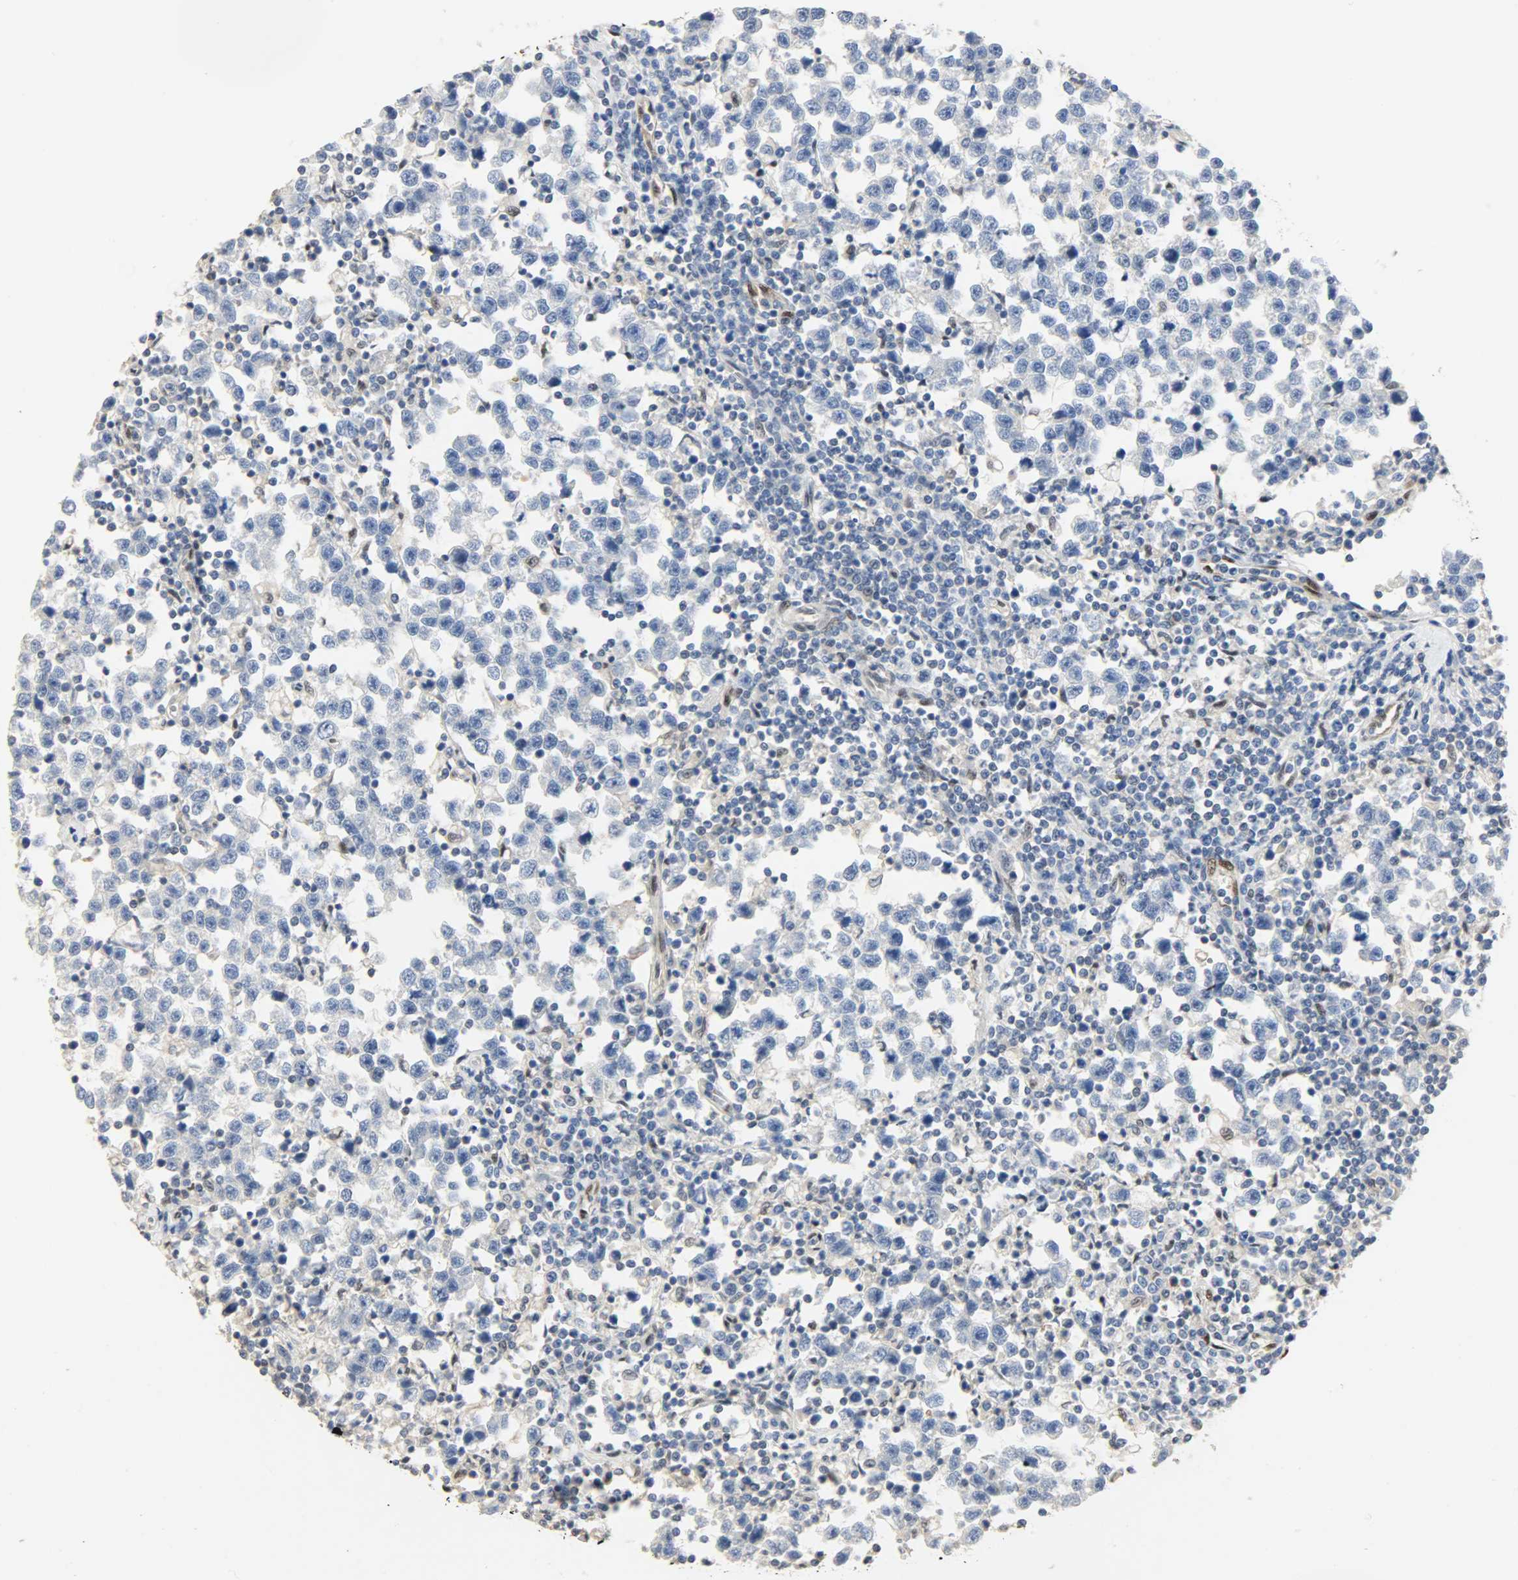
{"staining": {"intensity": "negative", "quantity": "none", "location": "none"}, "tissue": "testis cancer", "cell_type": "Tumor cells", "image_type": "cancer", "snomed": [{"axis": "morphology", "description": "Seminoma, NOS"}, {"axis": "topography", "description": "Testis"}], "caption": "This photomicrograph is of seminoma (testis) stained with immunohistochemistry to label a protein in brown with the nuclei are counter-stained blue. There is no staining in tumor cells.", "gene": "NPEPL1", "patient": {"sex": "male", "age": 43}}